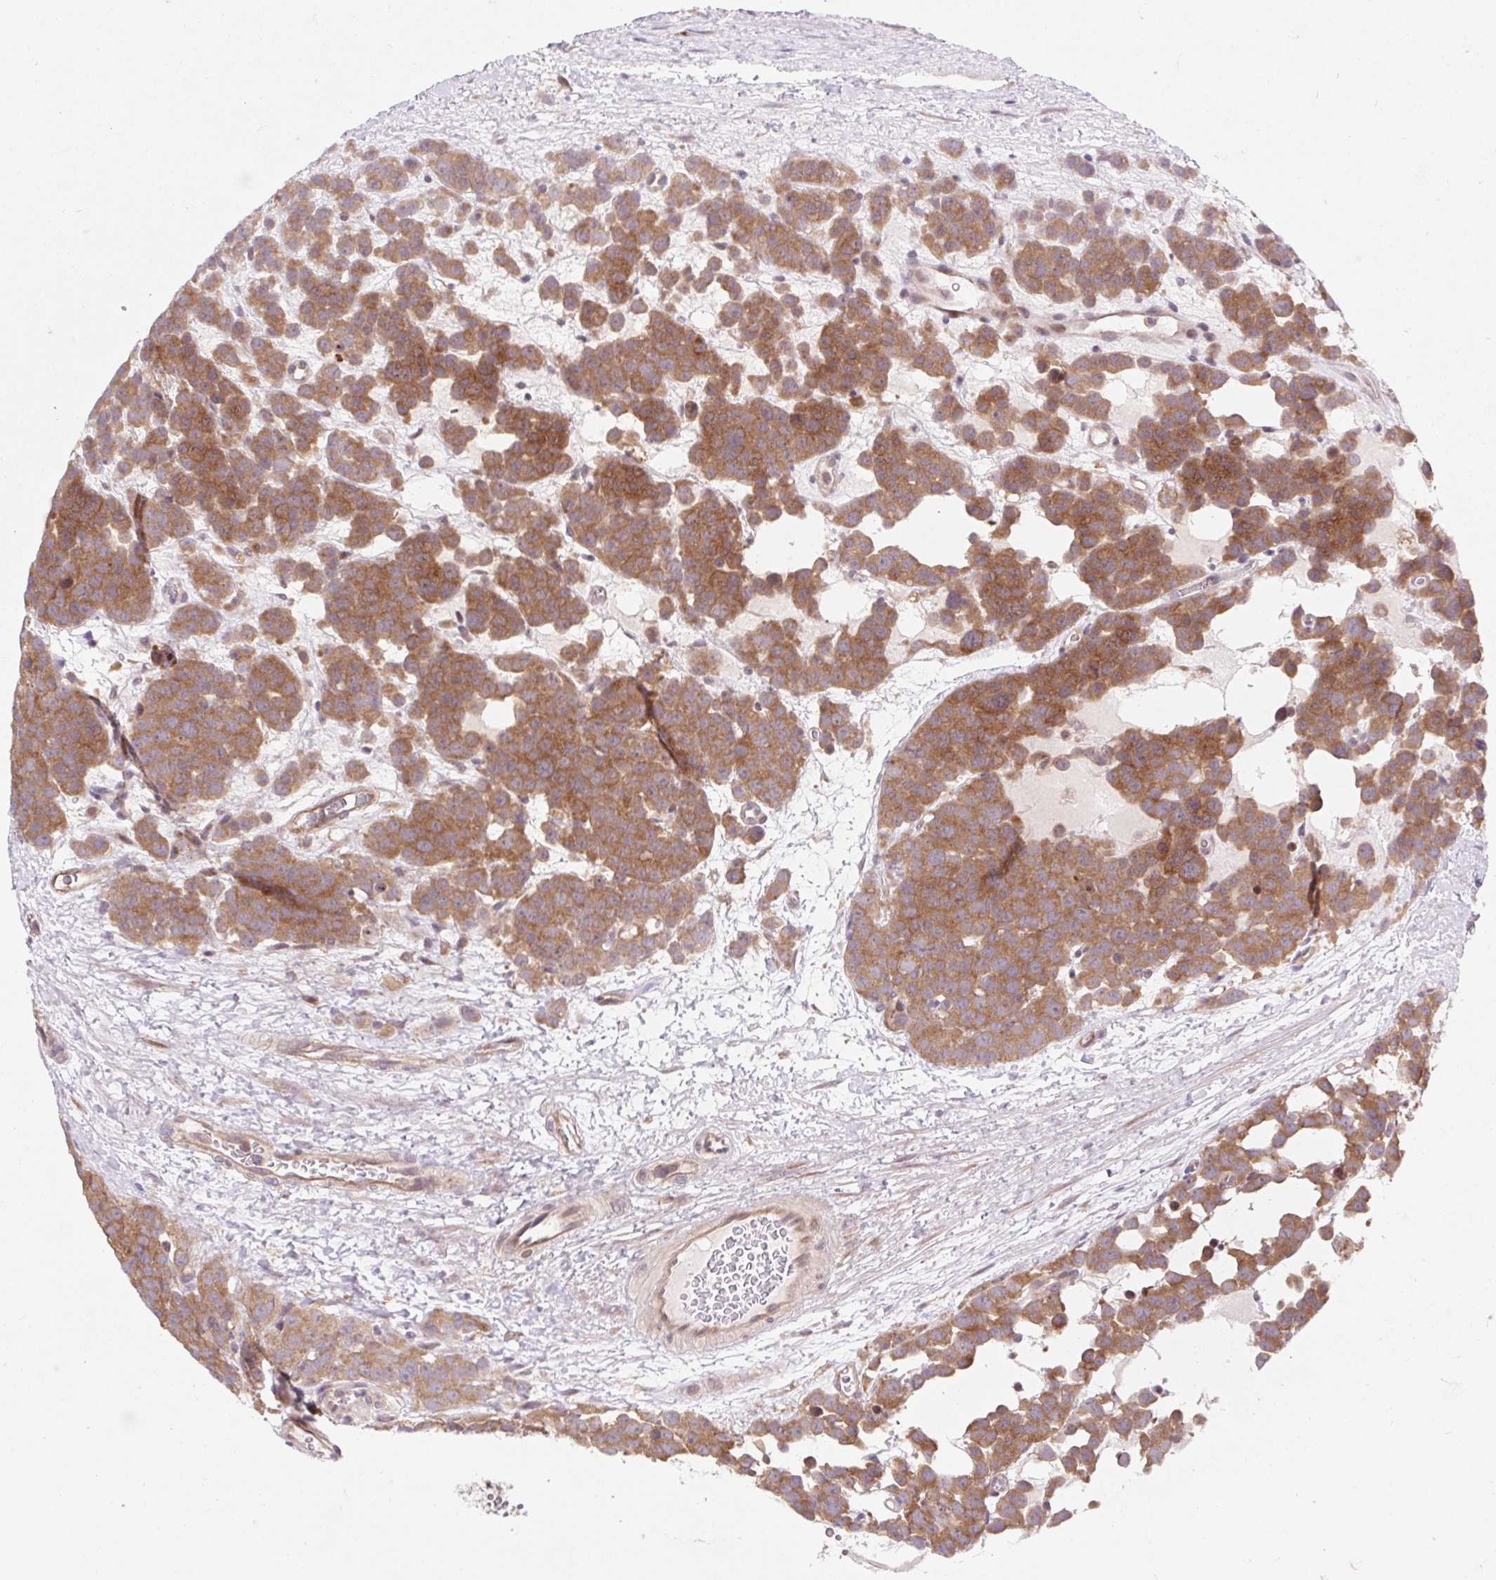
{"staining": {"intensity": "moderate", "quantity": ">75%", "location": "cytoplasmic/membranous"}, "tissue": "testis cancer", "cell_type": "Tumor cells", "image_type": "cancer", "snomed": [{"axis": "morphology", "description": "Seminoma, NOS"}, {"axis": "topography", "description": "Testis"}], "caption": "Immunohistochemical staining of testis seminoma reveals moderate cytoplasmic/membranous protein staining in about >75% of tumor cells.", "gene": "HFE", "patient": {"sex": "male", "age": 71}}